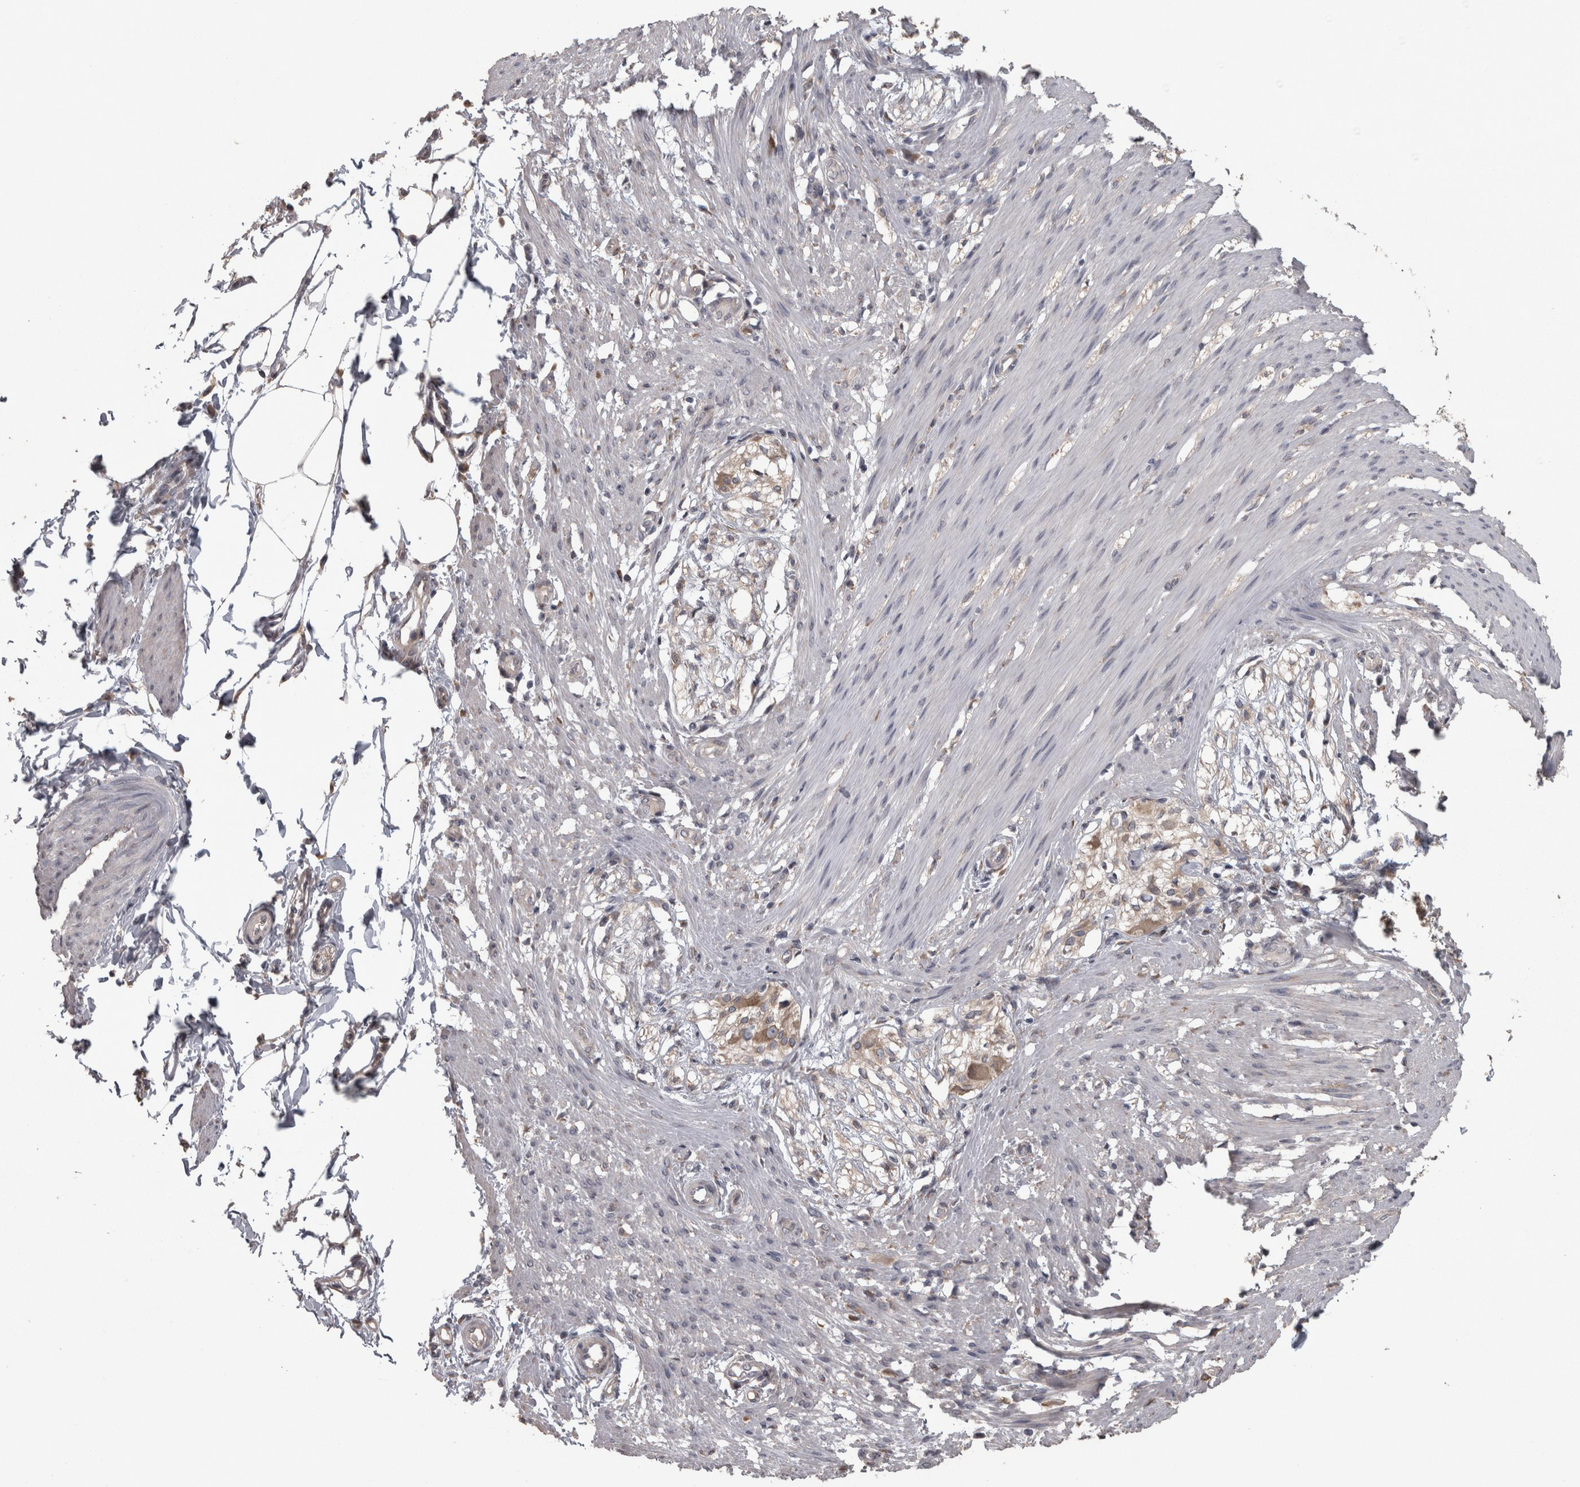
{"staining": {"intensity": "negative", "quantity": "none", "location": "none"}, "tissue": "smooth muscle", "cell_type": "Smooth muscle cells", "image_type": "normal", "snomed": [{"axis": "morphology", "description": "Normal tissue, NOS"}, {"axis": "morphology", "description": "Adenocarcinoma, NOS"}, {"axis": "topography", "description": "Smooth muscle"}, {"axis": "topography", "description": "Colon"}], "caption": "Histopathology image shows no protein staining in smooth muscle cells of benign smooth muscle.", "gene": "RAB29", "patient": {"sex": "male", "age": 14}}